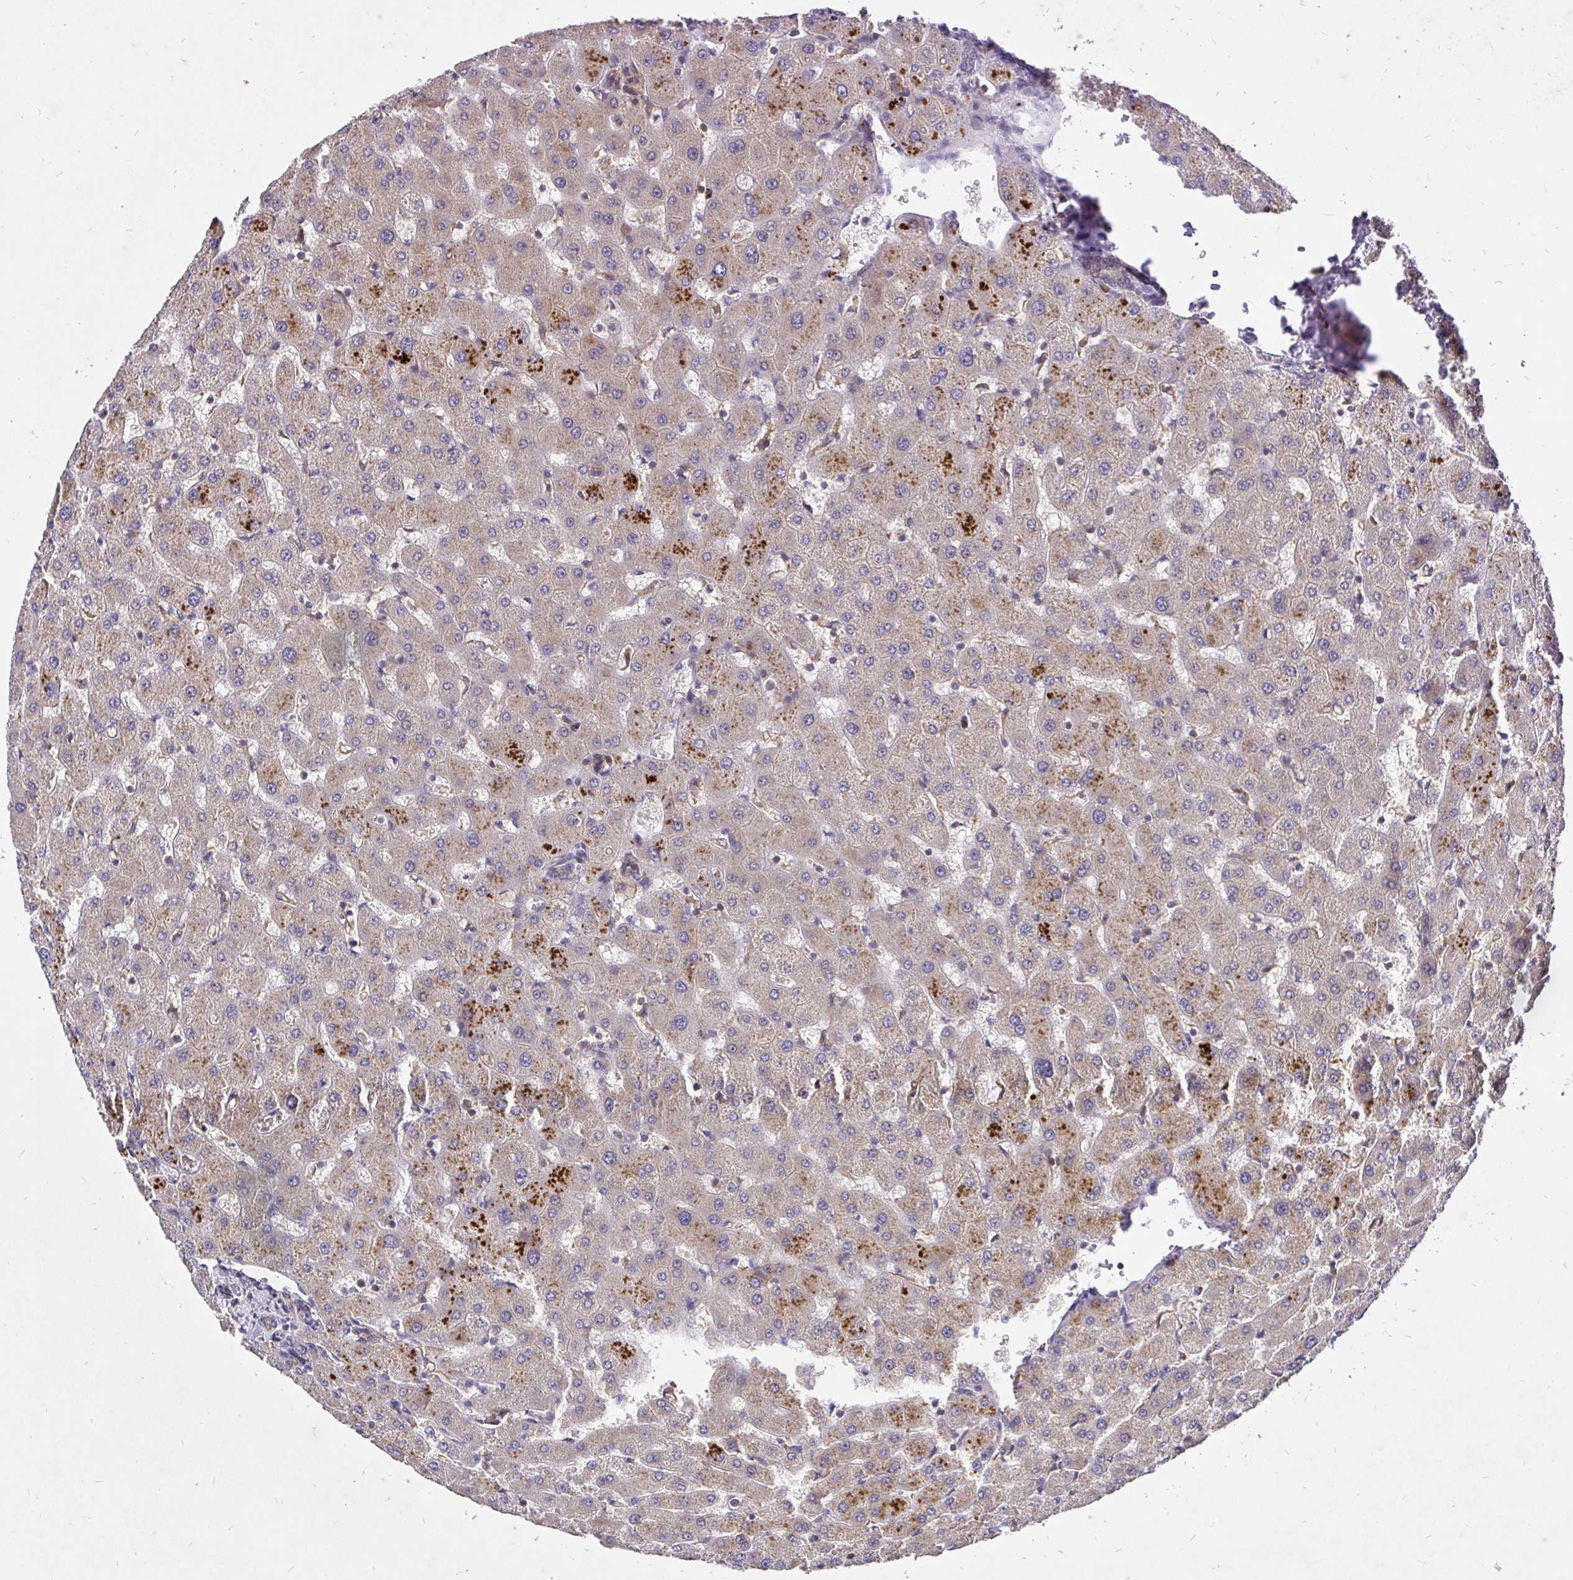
{"staining": {"intensity": "weak", "quantity": "25%-75%", "location": "cytoplasmic/membranous"}, "tissue": "liver", "cell_type": "Cholangiocytes", "image_type": "normal", "snomed": [{"axis": "morphology", "description": "Normal tissue, NOS"}, {"axis": "topography", "description": "Liver"}], "caption": "Liver was stained to show a protein in brown. There is low levels of weak cytoplasmic/membranous expression in approximately 25%-75% of cholangiocytes. (Brightfield microscopy of DAB IHC at high magnification).", "gene": "UBE2M", "patient": {"sex": "female", "age": 63}}